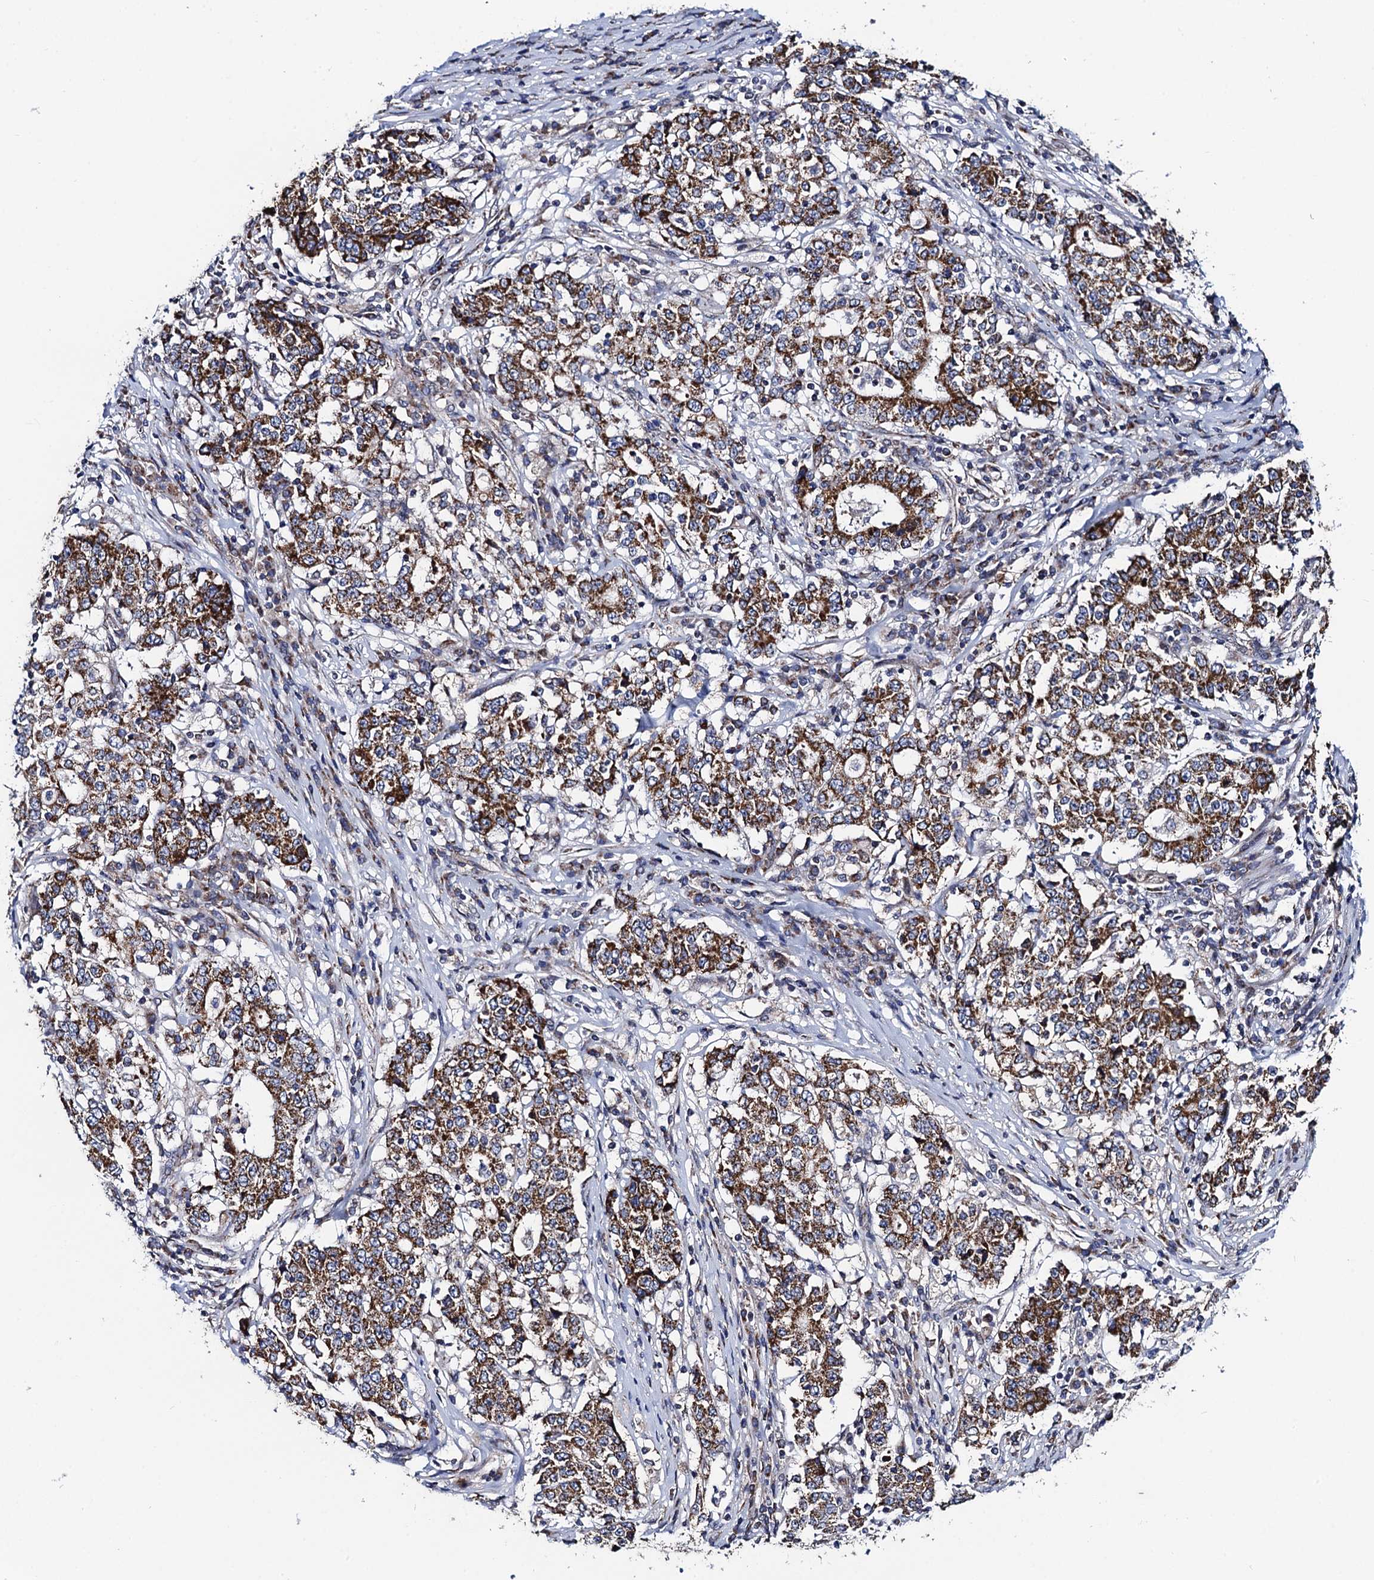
{"staining": {"intensity": "strong", "quantity": ">75%", "location": "cytoplasmic/membranous"}, "tissue": "stomach cancer", "cell_type": "Tumor cells", "image_type": "cancer", "snomed": [{"axis": "morphology", "description": "Adenocarcinoma, NOS"}, {"axis": "topography", "description": "Stomach"}], "caption": "IHC of stomach cancer (adenocarcinoma) reveals high levels of strong cytoplasmic/membranous expression in approximately >75% of tumor cells.", "gene": "PTCD3", "patient": {"sex": "male", "age": 59}}